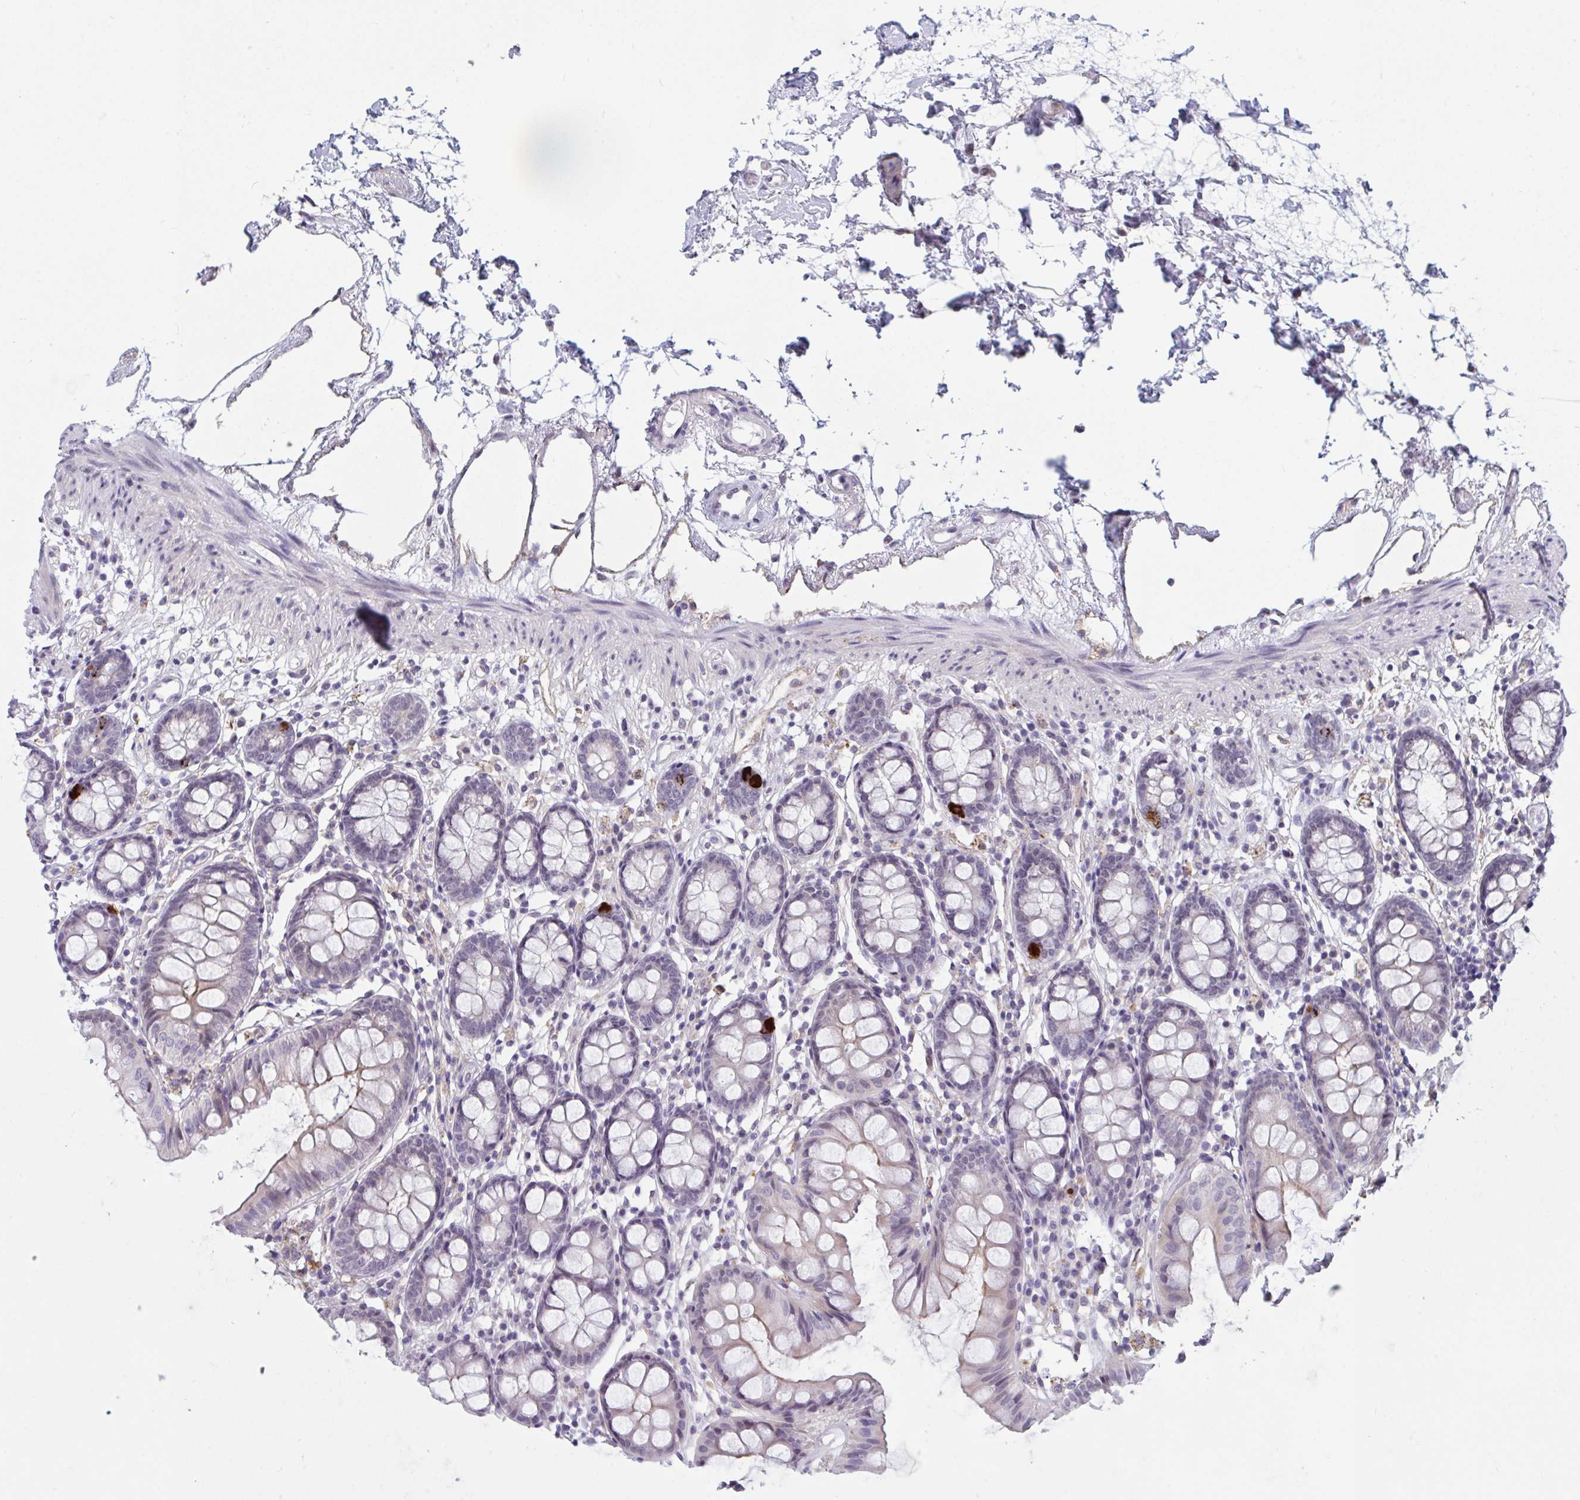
{"staining": {"intensity": "negative", "quantity": "none", "location": "none"}, "tissue": "colon", "cell_type": "Endothelial cells", "image_type": "normal", "snomed": [{"axis": "morphology", "description": "Normal tissue, NOS"}, {"axis": "topography", "description": "Colon"}], "caption": "Endothelial cells are negative for protein expression in benign human colon. The staining was performed using DAB to visualize the protein expression in brown, while the nuclei were stained in blue with hematoxylin (Magnification: 20x).", "gene": "TCEAL8", "patient": {"sex": "female", "age": 84}}